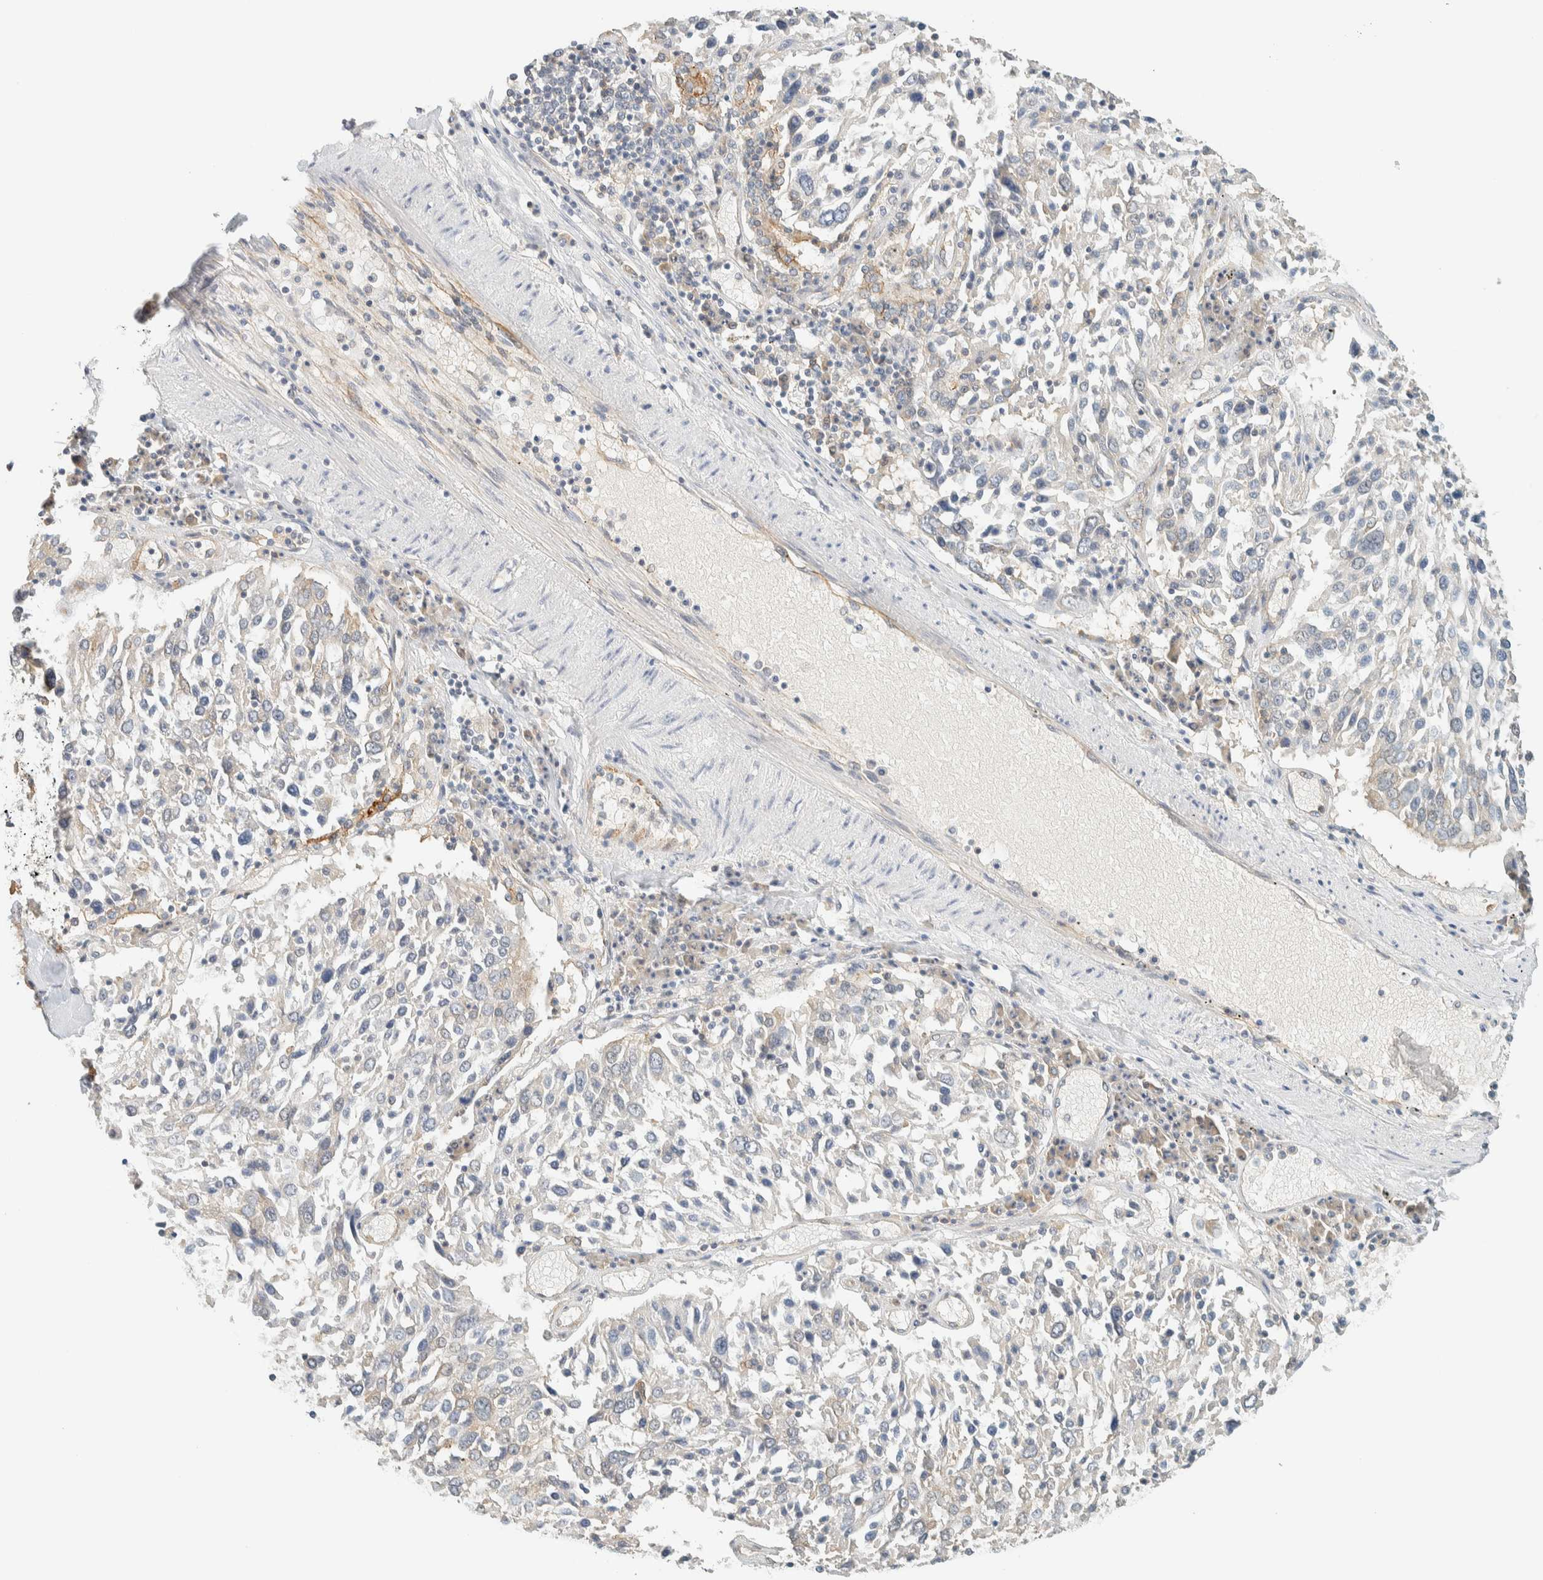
{"staining": {"intensity": "negative", "quantity": "none", "location": "none"}, "tissue": "lung cancer", "cell_type": "Tumor cells", "image_type": "cancer", "snomed": [{"axis": "morphology", "description": "Squamous cell carcinoma, NOS"}, {"axis": "topography", "description": "Lung"}], "caption": "Immunohistochemistry (IHC) image of human lung cancer stained for a protein (brown), which shows no positivity in tumor cells.", "gene": "LIMA1", "patient": {"sex": "male", "age": 65}}